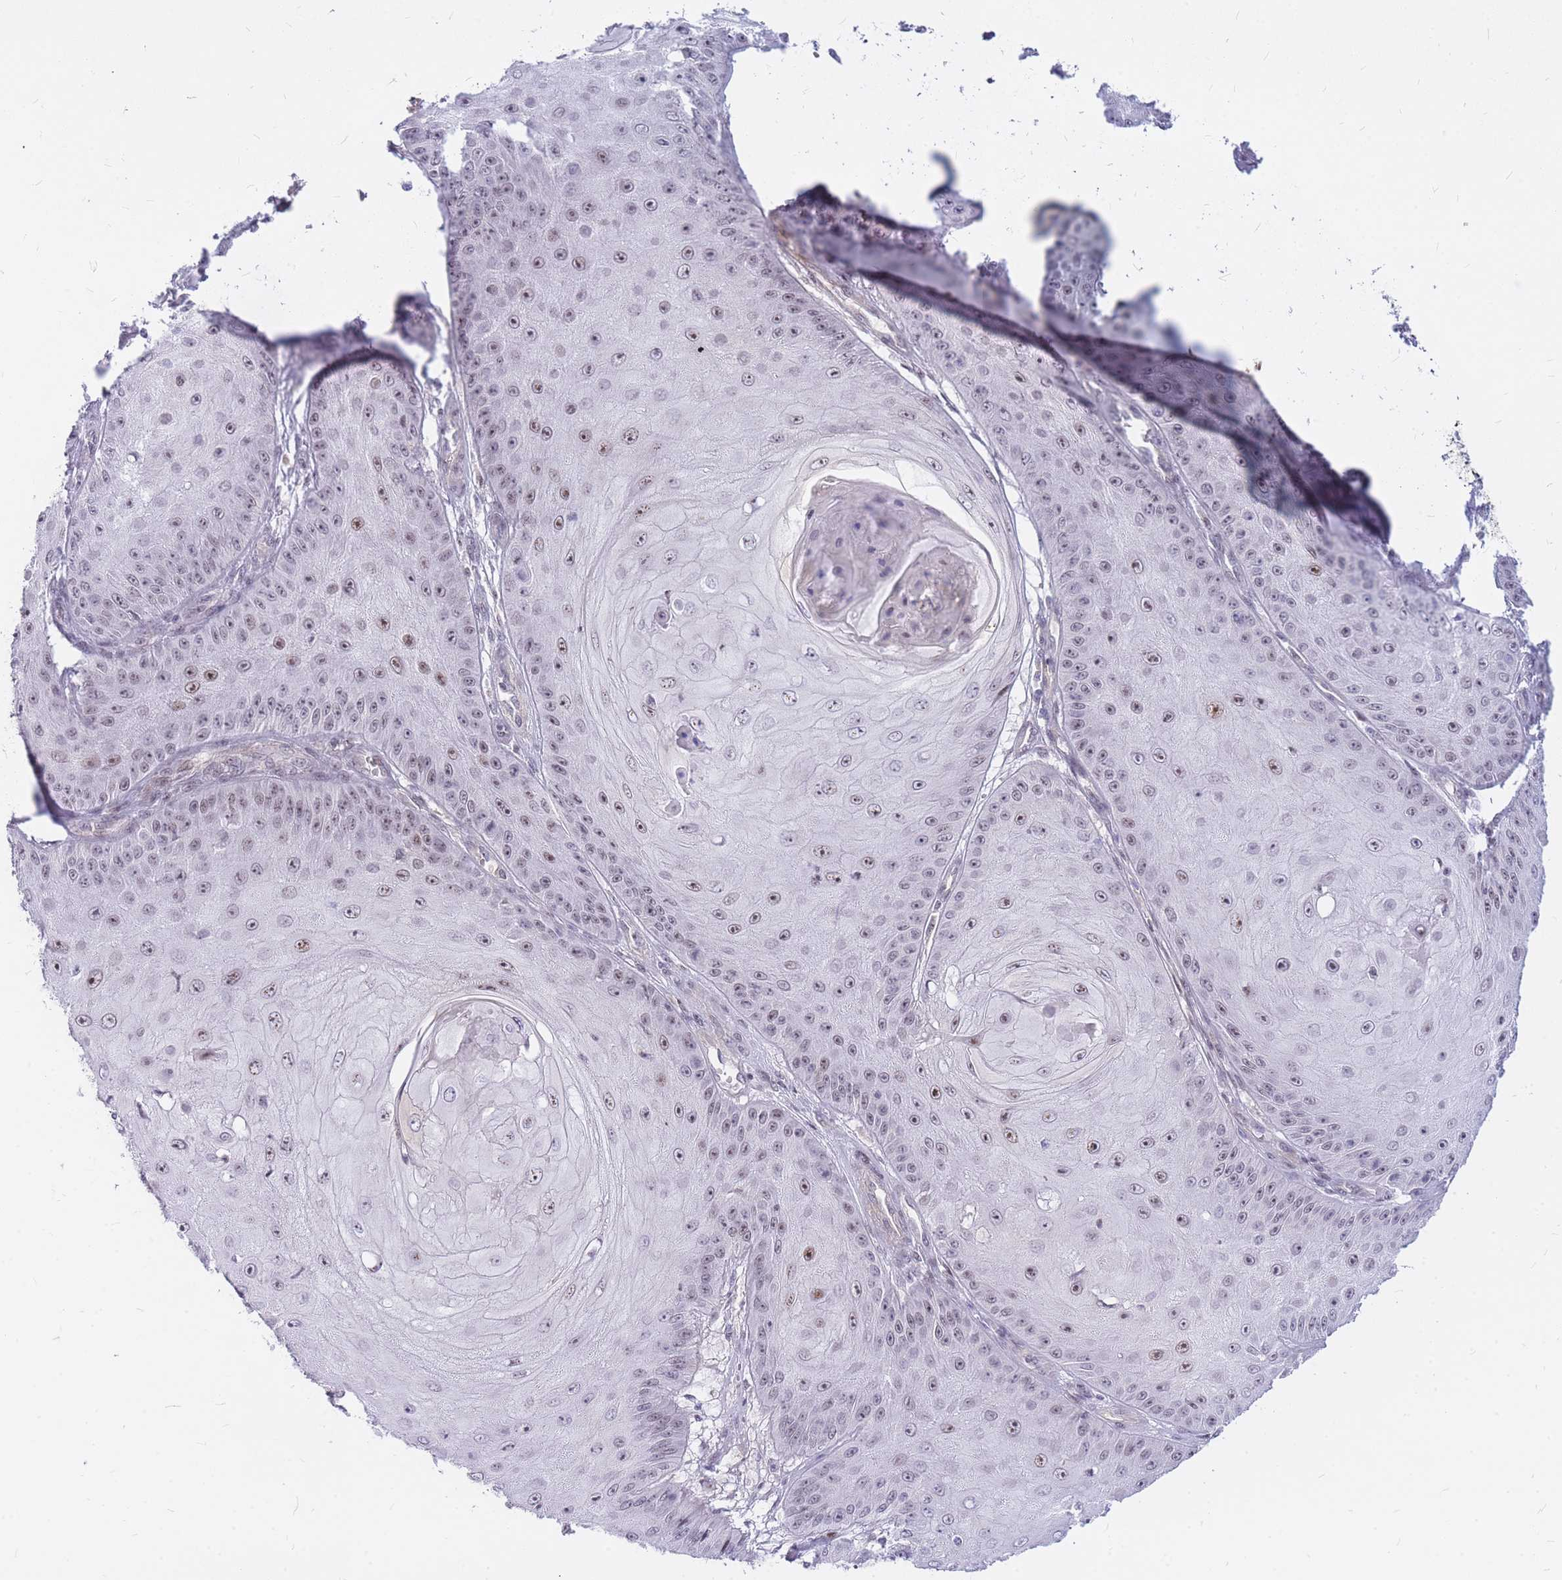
{"staining": {"intensity": "weak", "quantity": ">75%", "location": "nuclear"}, "tissue": "skin cancer", "cell_type": "Tumor cells", "image_type": "cancer", "snomed": [{"axis": "morphology", "description": "Squamous cell carcinoma, NOS"}, {"axis": "topography", "description": "Skin"}], "caption": "Skin cancer (squamous cell carcinoma) was stained to show a protein in brown. There is low levels of weak nuclear expression in approximately >75% of tumor cells.", "gene": "TLE2", "patient": {"sex": "male", "age": 70}}